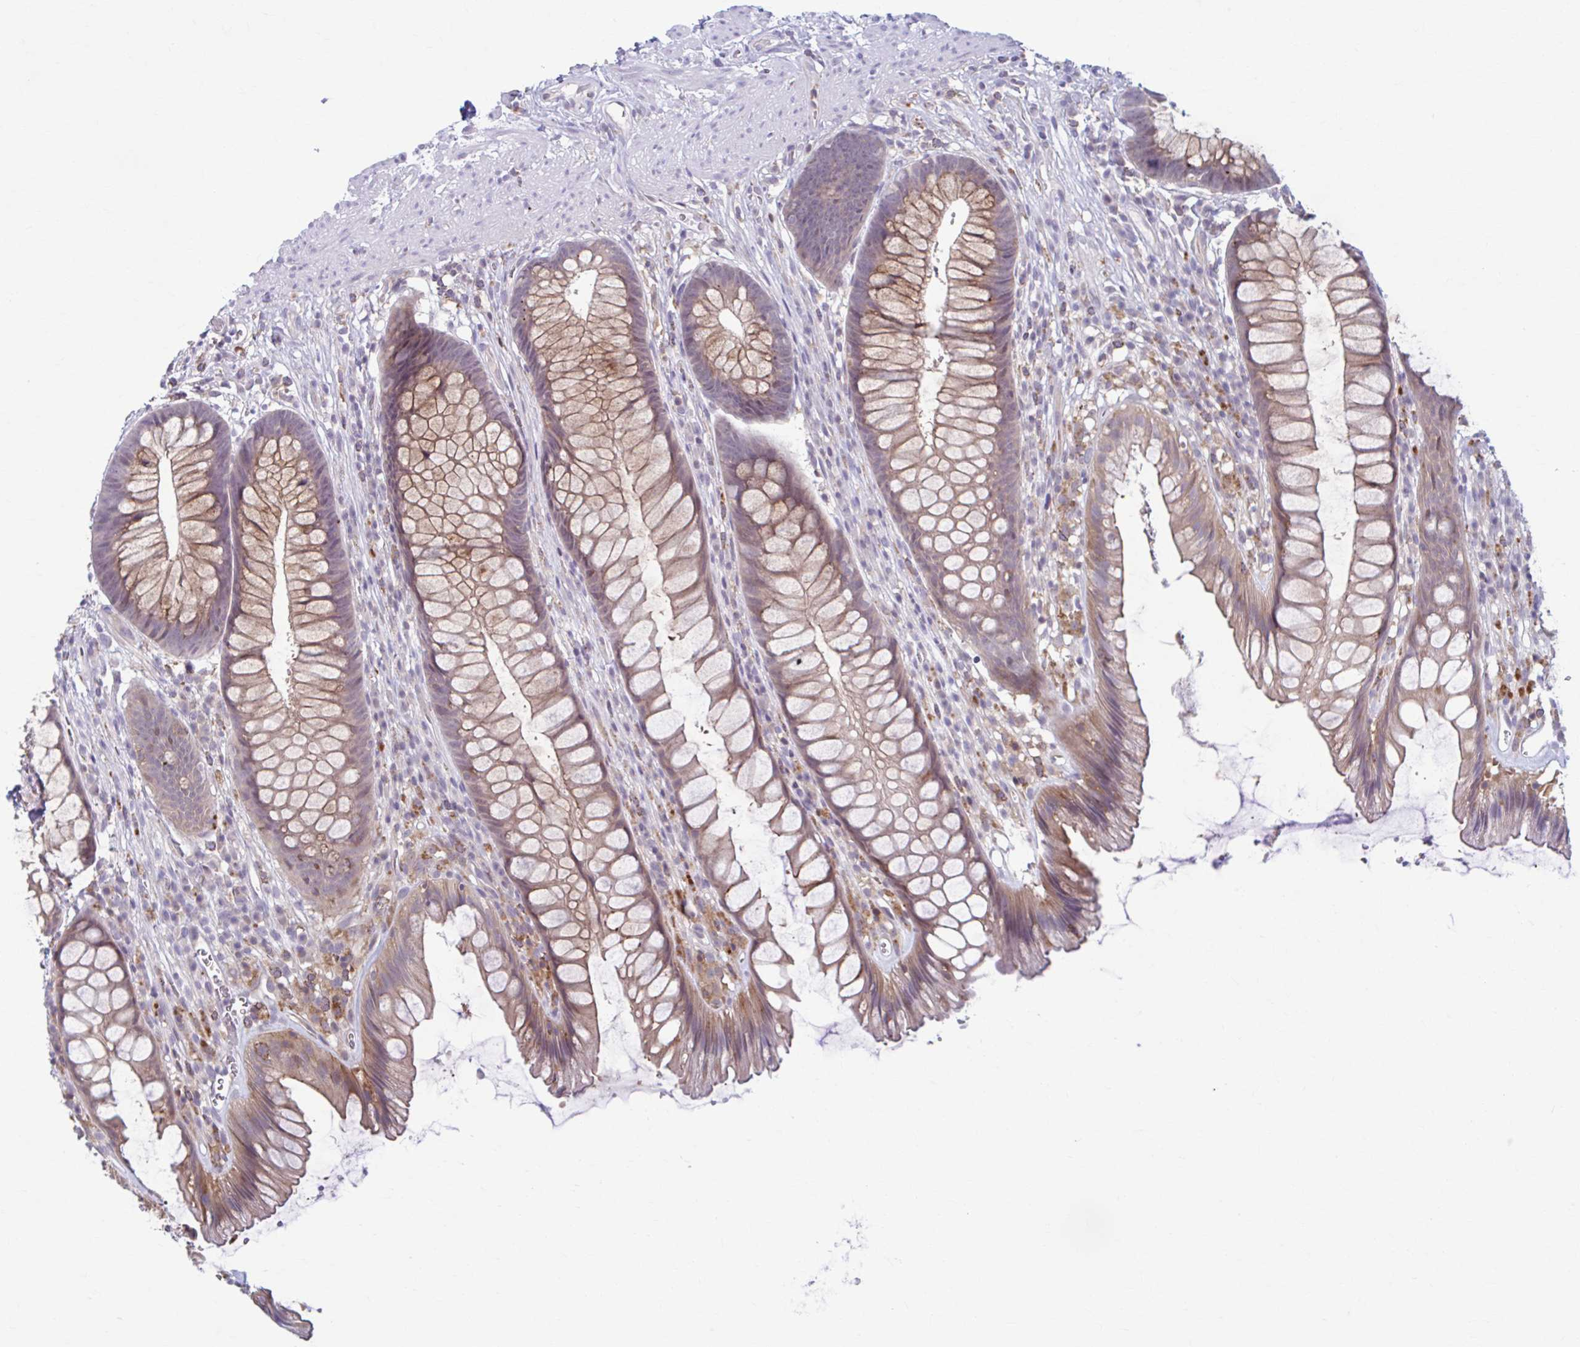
{"staining": {"intensity": "moderate", "quantity": ">75%", "location": "cytoplasmic/membranous"}, "tissue": "rectum", "cell_type": "Glandular cells", "image_type": "normal", "snomed": [{"axis": "morphology", "description": "Normal tissue, NOS"}, {"axis": "topography", "description": "Rectum"}], "caption": "An IHC photomicrograph of normal tissue is shown. Protein staining in brown highlights moderate cytoplasmic/membranous positivity in rectum within glandular cells.", "gene": "ADAT3", "patient": {"sex": "male", "age": 53}}